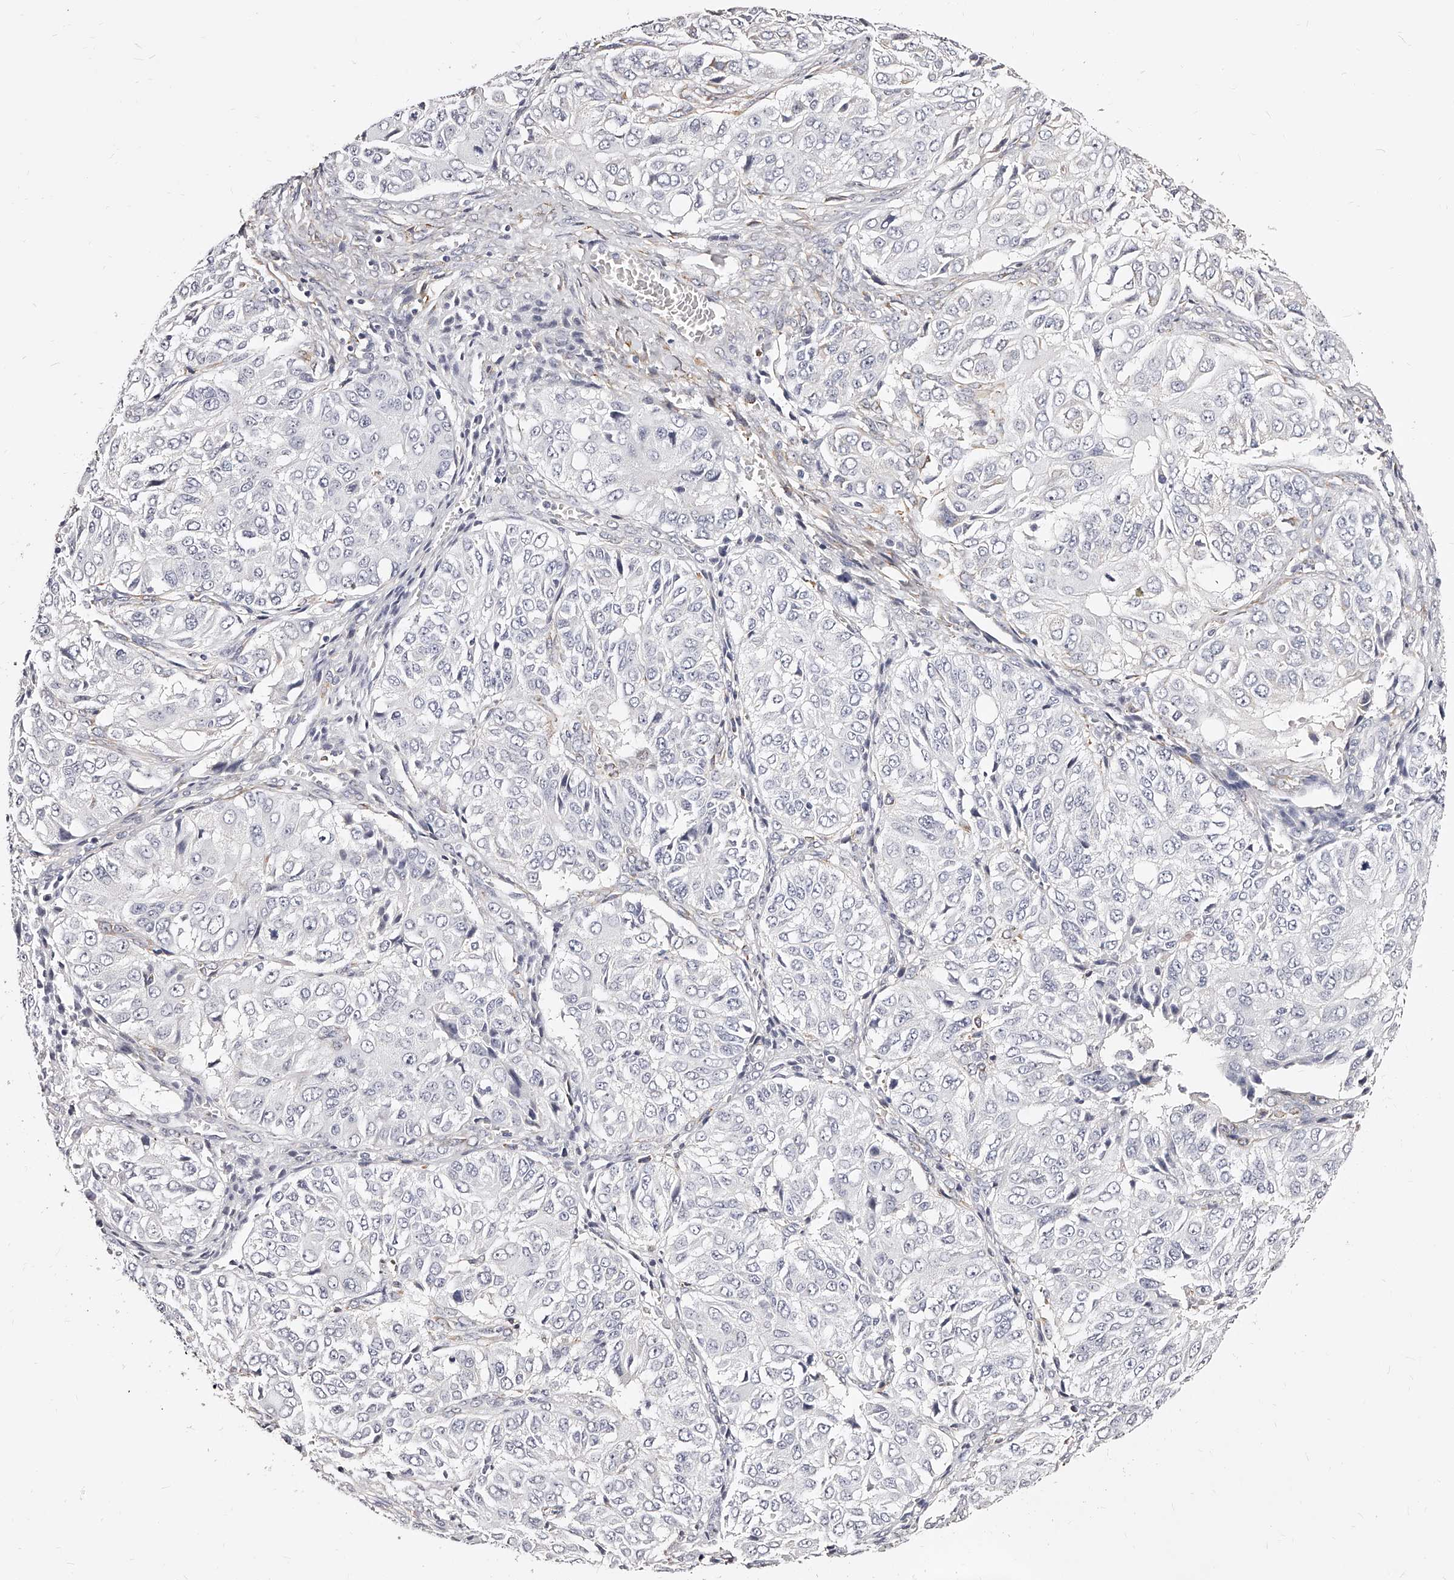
{"staining": {"intensity": "negative", "quantity": "none", "location": "none"}, "tissue": "ovarian cancer", "cell_type": "Tumor cells", "image_type": "cancer", "snomed": [{"axis": "morphology", "description": "Carcinoma, endometroid"}, {"axis": "topography", "description": "Ovary"}], "caption": "A high-resolution histopathology image shows immunohistochemistry (IHC) staining of ovarian cancer (endometroid carcinoma), which exhibits no significant positivity in tumor cells.", "gene": "CD82", "patient": {"sex": "female", "age": 51}}